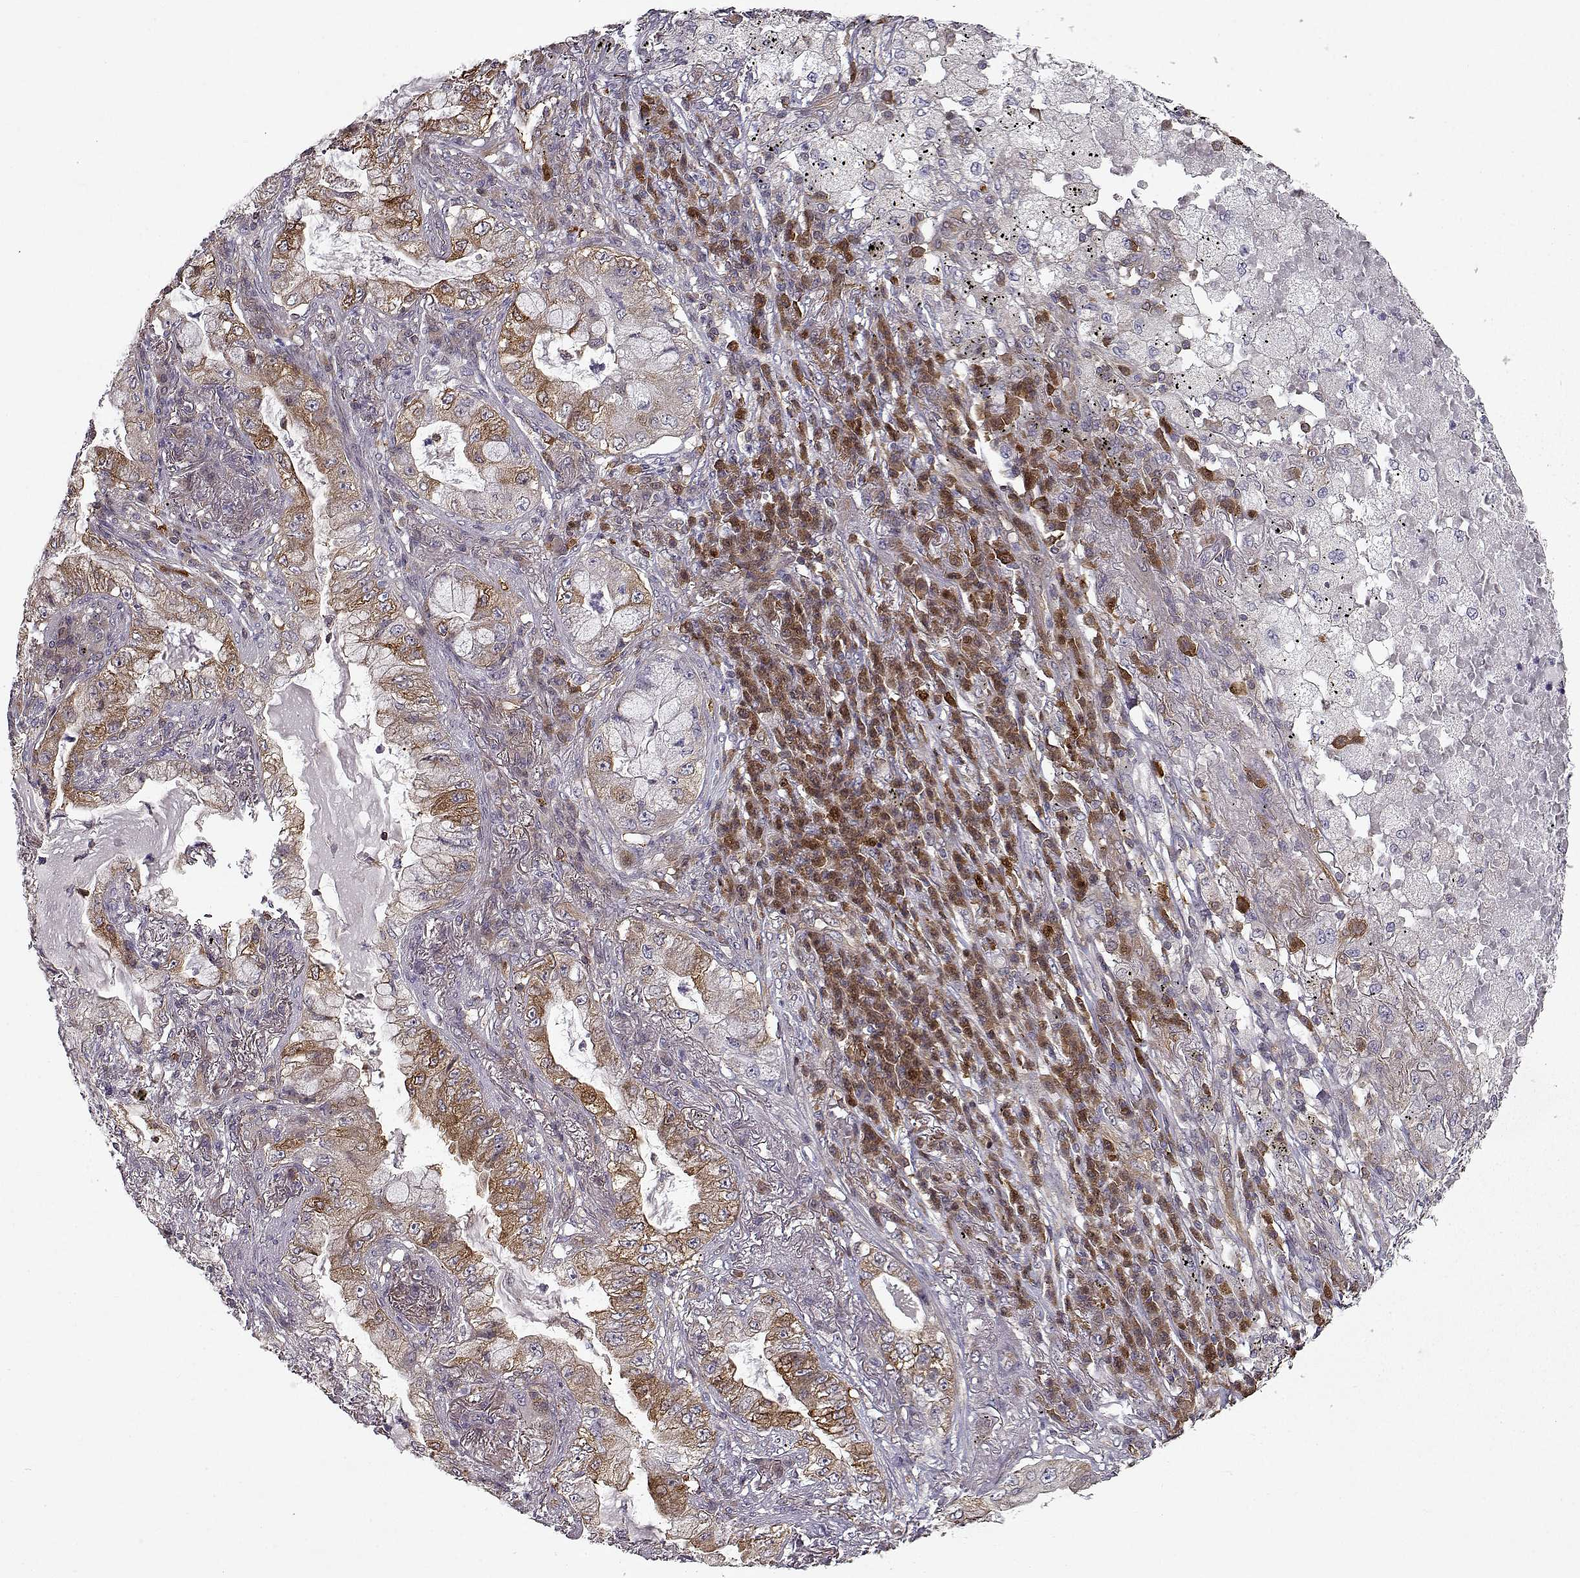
{"staining": {"intensity": "moderate", "quantity": ">75%", "location": "cytoplasmic/membranous"}, "tissue": "lung cancer", "cell_type": "Tumor cells", "image_type": "cancer", "snomed": [{"axis": "morphology", "description": "Adenocarcinoma, NOS"}, {"axis": "topography", "description": "Lung"}], "caption": "Approximately >75% of tumor cells in human lung adenocarcinoma demonstrate moderate cytoplasmic/membranous protein staining as visualized by brown immunohistochemical staining.", "gene": "RANBP1", "patient": {"sex": "female", "age": 73}}